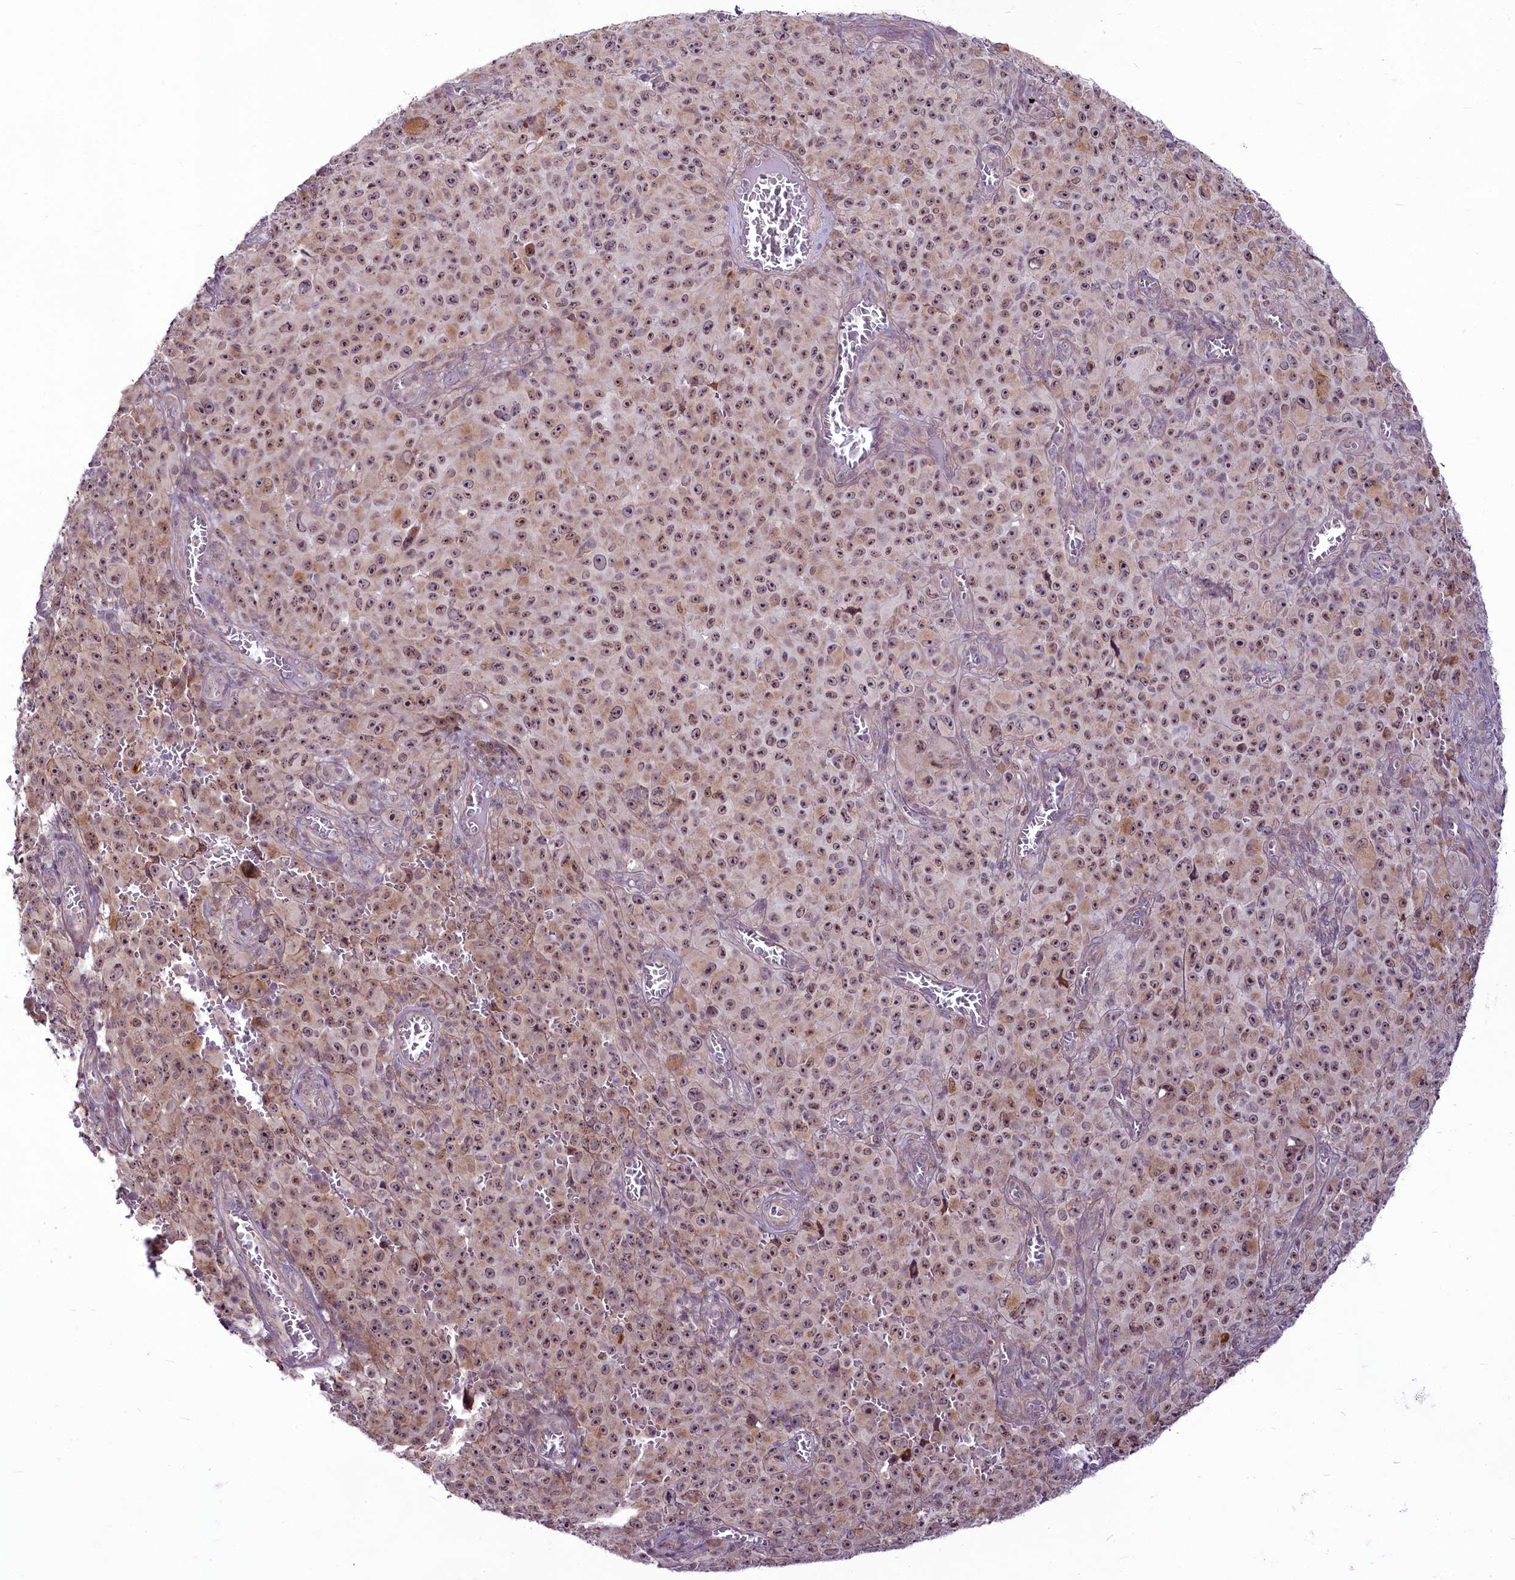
{"staining": {"intensity": "moderate", "quantity": ">75%", "location": "nuclear"}, "tissue": "melanoma", "cell_type": "Tumor cells", "image_type": "cancer", "snomed": [{"axis": "morphology", "description": "Malignant melanoma, NOS"}, {"axis": "topography", "description": "Skin"}], "caption": "Melanoma stained for a protein exhibits moderate nuclear positivity in tumor cells.", "gene": "RSBN1", "patient": {"sex": "female", "age": 82}}